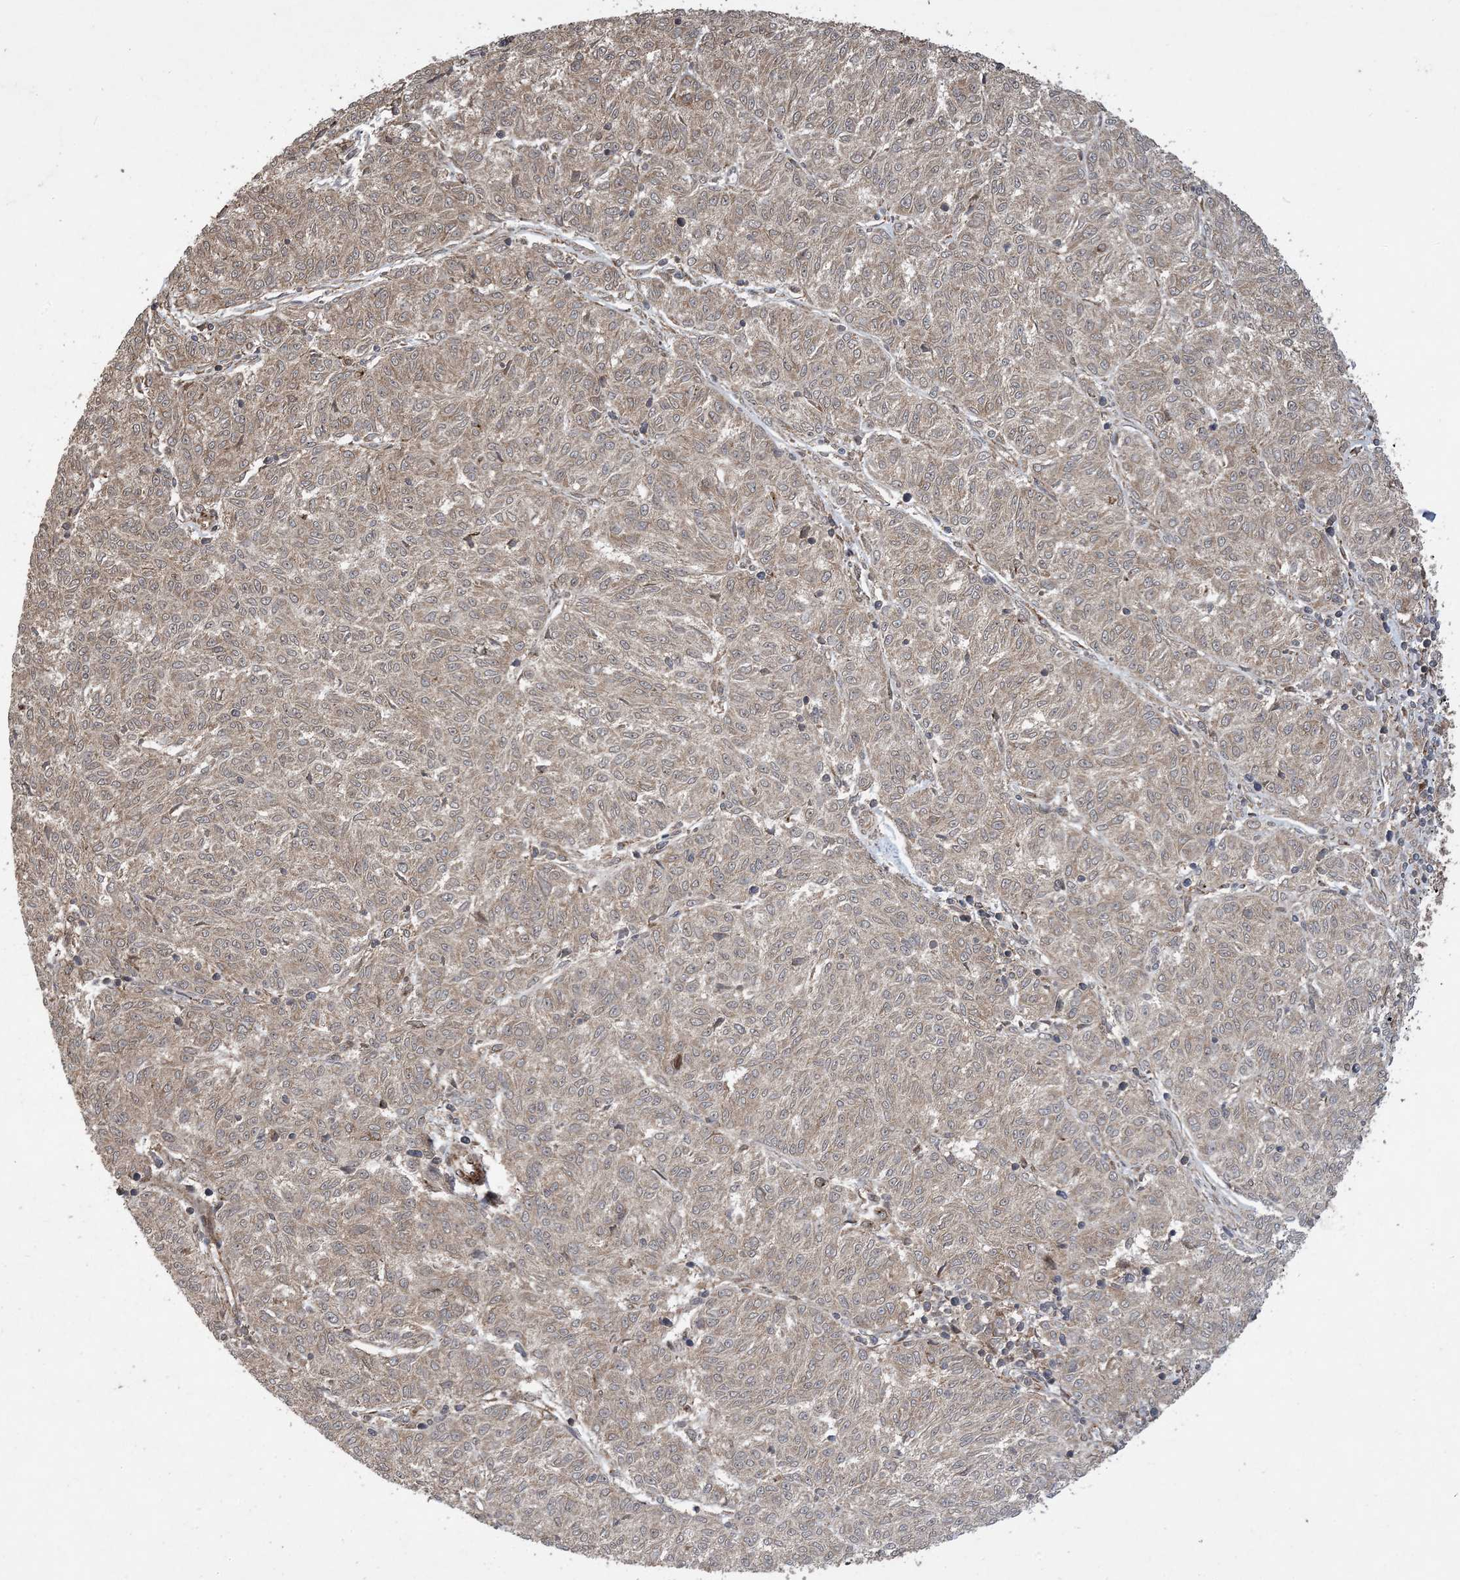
{"staining": {"intensity": "negative", "quantity": "none", "location": "none"}, "tissue": "melanoma", "cell_type": "Tumor cells", "image_type": "cancer", "snomed": [{"axis": "morphology", "description": "Malignant melanoma, NOS"}, {"axis": "topography", "description": "Skin"}], "caption": "Melanoma stained for a protein using IHC displays no staining tumor cells.", "gene": "ZNF511", "patient": {"sex": "female", "age": 72}}